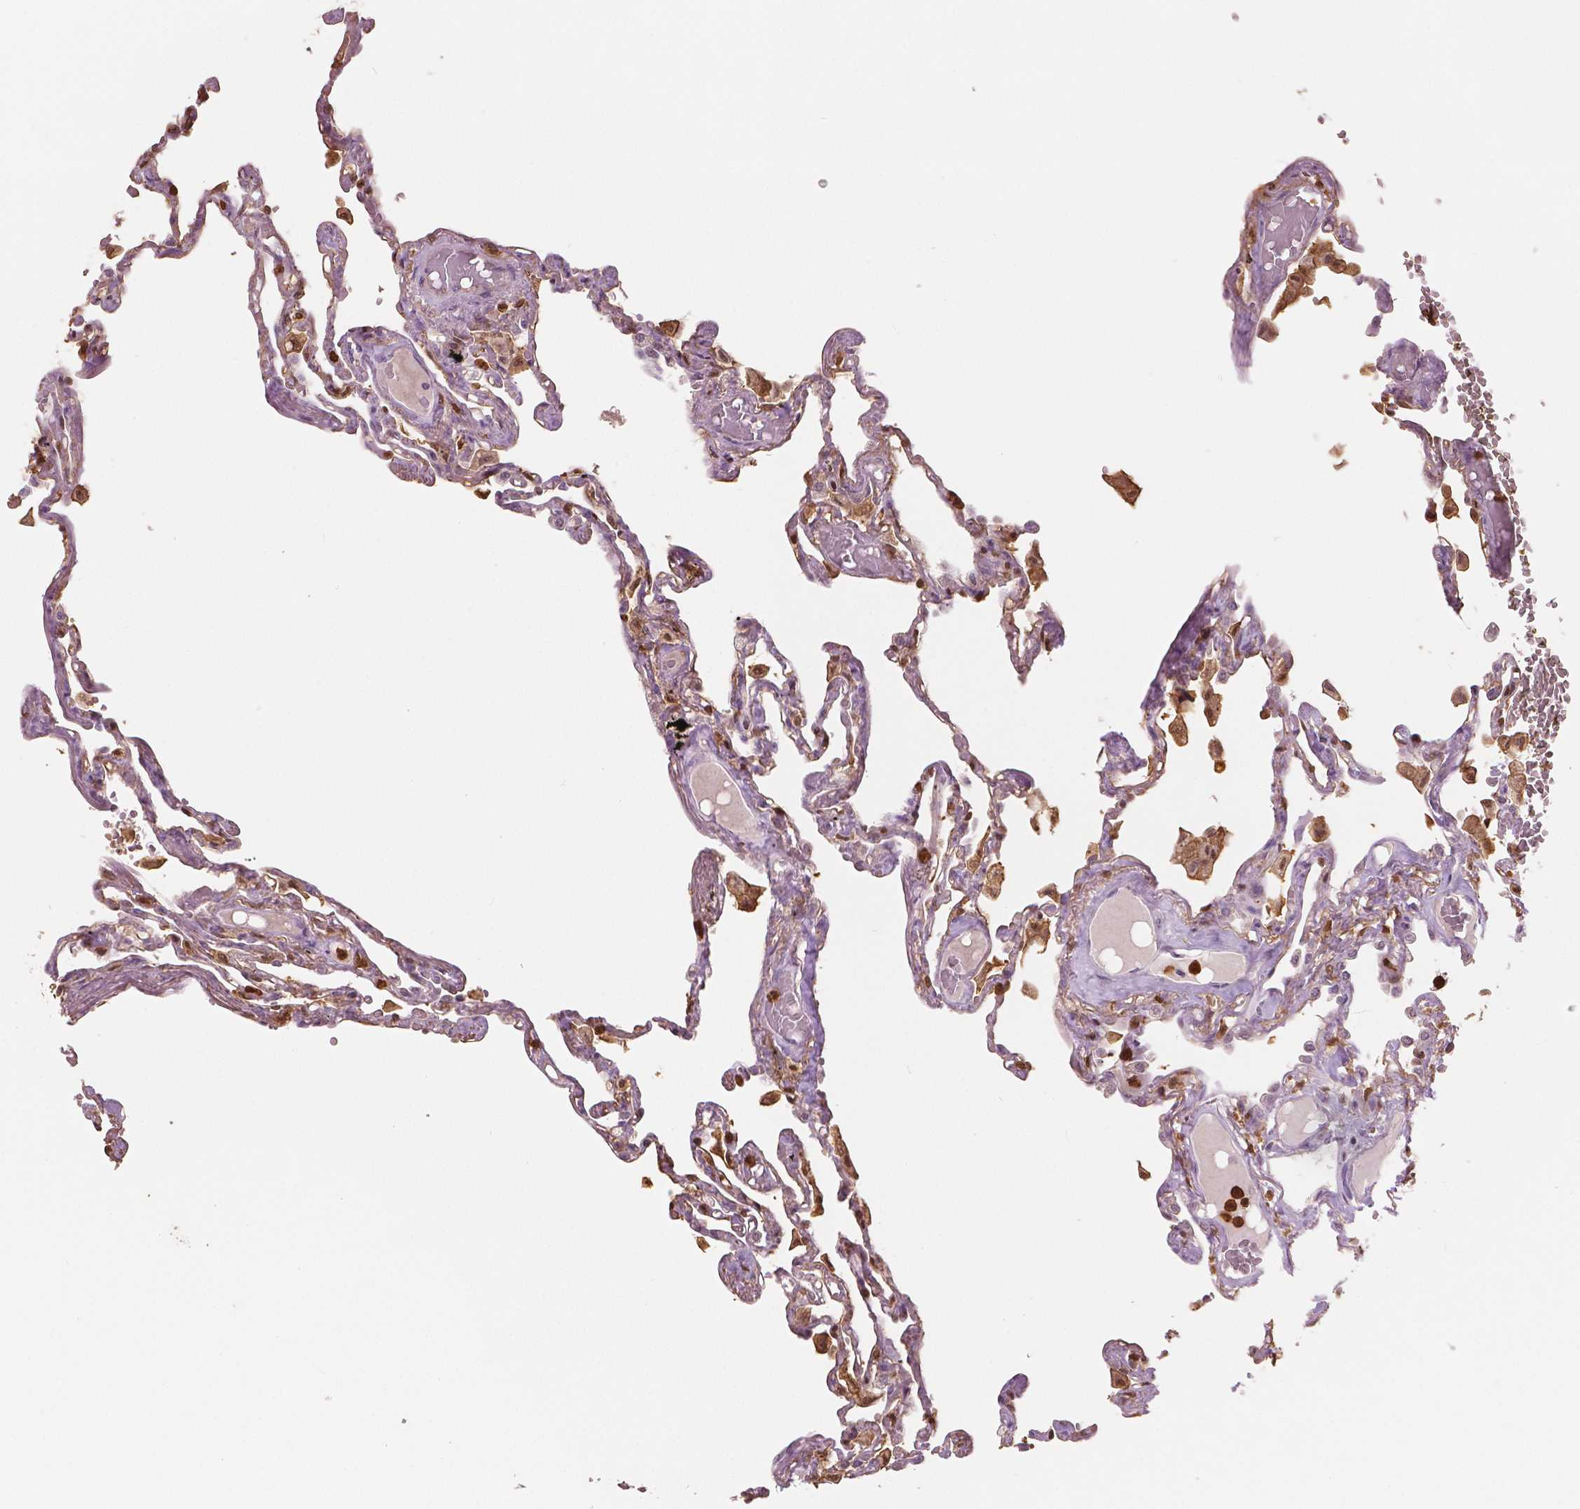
{"staining": {"intensity": "strong", "quantity": "25%-75%", "location": "cytoplasmic/membranous,nuclear"}, "tissue": "lung", "cell_type": "Alveolar cells", "image_type": "normal", "snomed": [{"axis": "morphology", "description": "Normal tissue, NOS"}, {"axis": "morphology", "description": "Adenocarcinoma, NOS"}, {"axis": "topography", "description": "Cartilage tissue"}, {"axis": "topography", "description": "Lung"}], "caption": "Unremarkable lung demonstrates strong cytoplasmic/membranous,nuclear staining in approximately 25%-75% of alveolar cells Immunohistochemistry stains the protein in brown and the nuclei are stained blue..", "gene": "S100A4", "patient": {"sex": "female", "age": 67}}